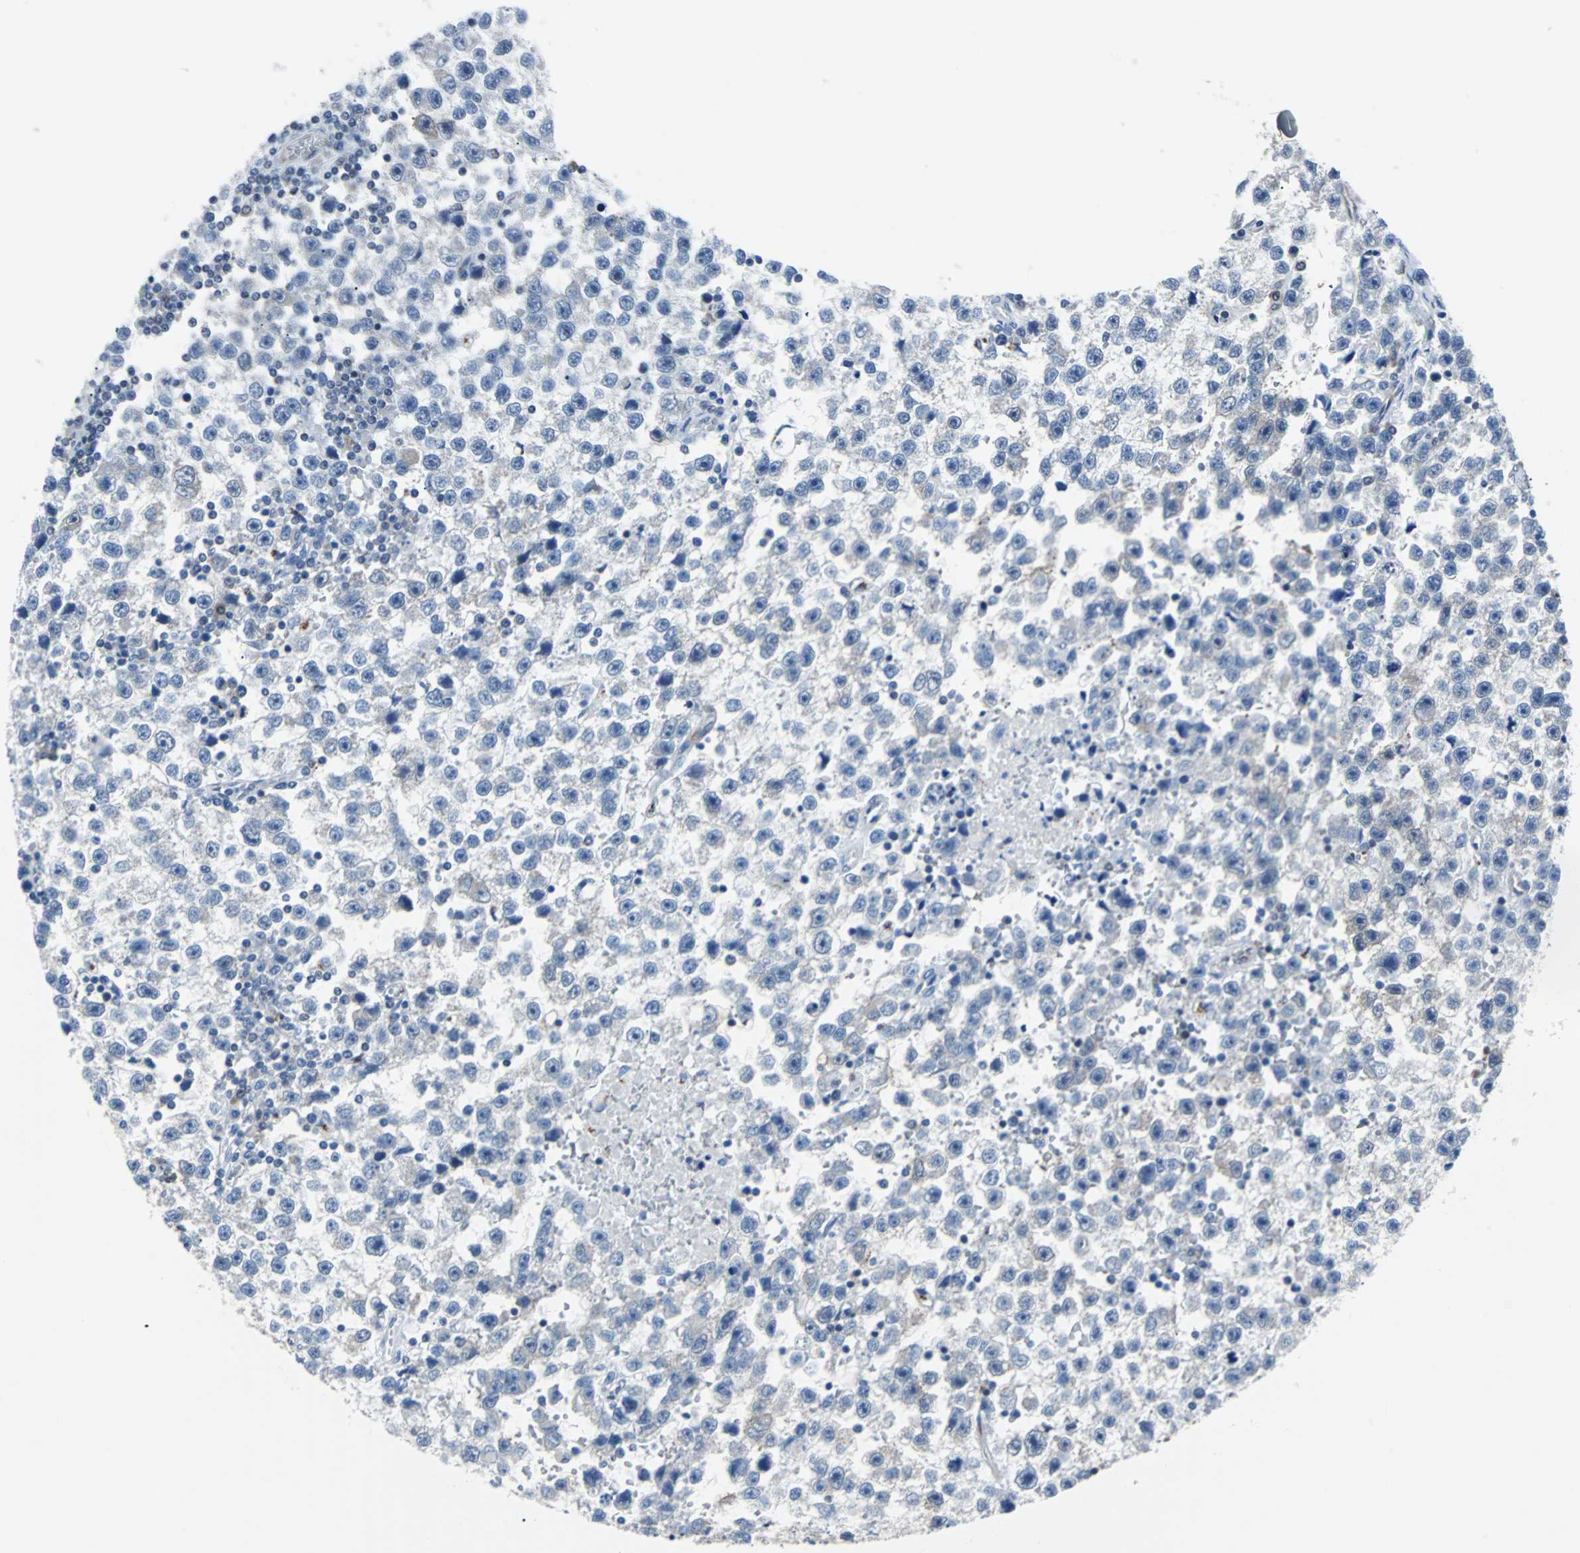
{"staining": {"intensity": "weak", "quantity": "<25%", "location": "cytoplasmic/membranous"}, "tissue": "testis cancer", "cell_type": "Tumor cells", "image_type": "cancer", "snomed": [{"axis": "morphology", "description": "Seminoma, NOS"}, {"axis": "topography", "description": "Testis"}], "caption": "DAB (3,3'-diaminobenzidine) immunohistochemical staining of seminoma (testis) displays no significant positivity in tumor cells.", "gene": "MAP2K6", "patient": {"sex": "male", "age": 33}}